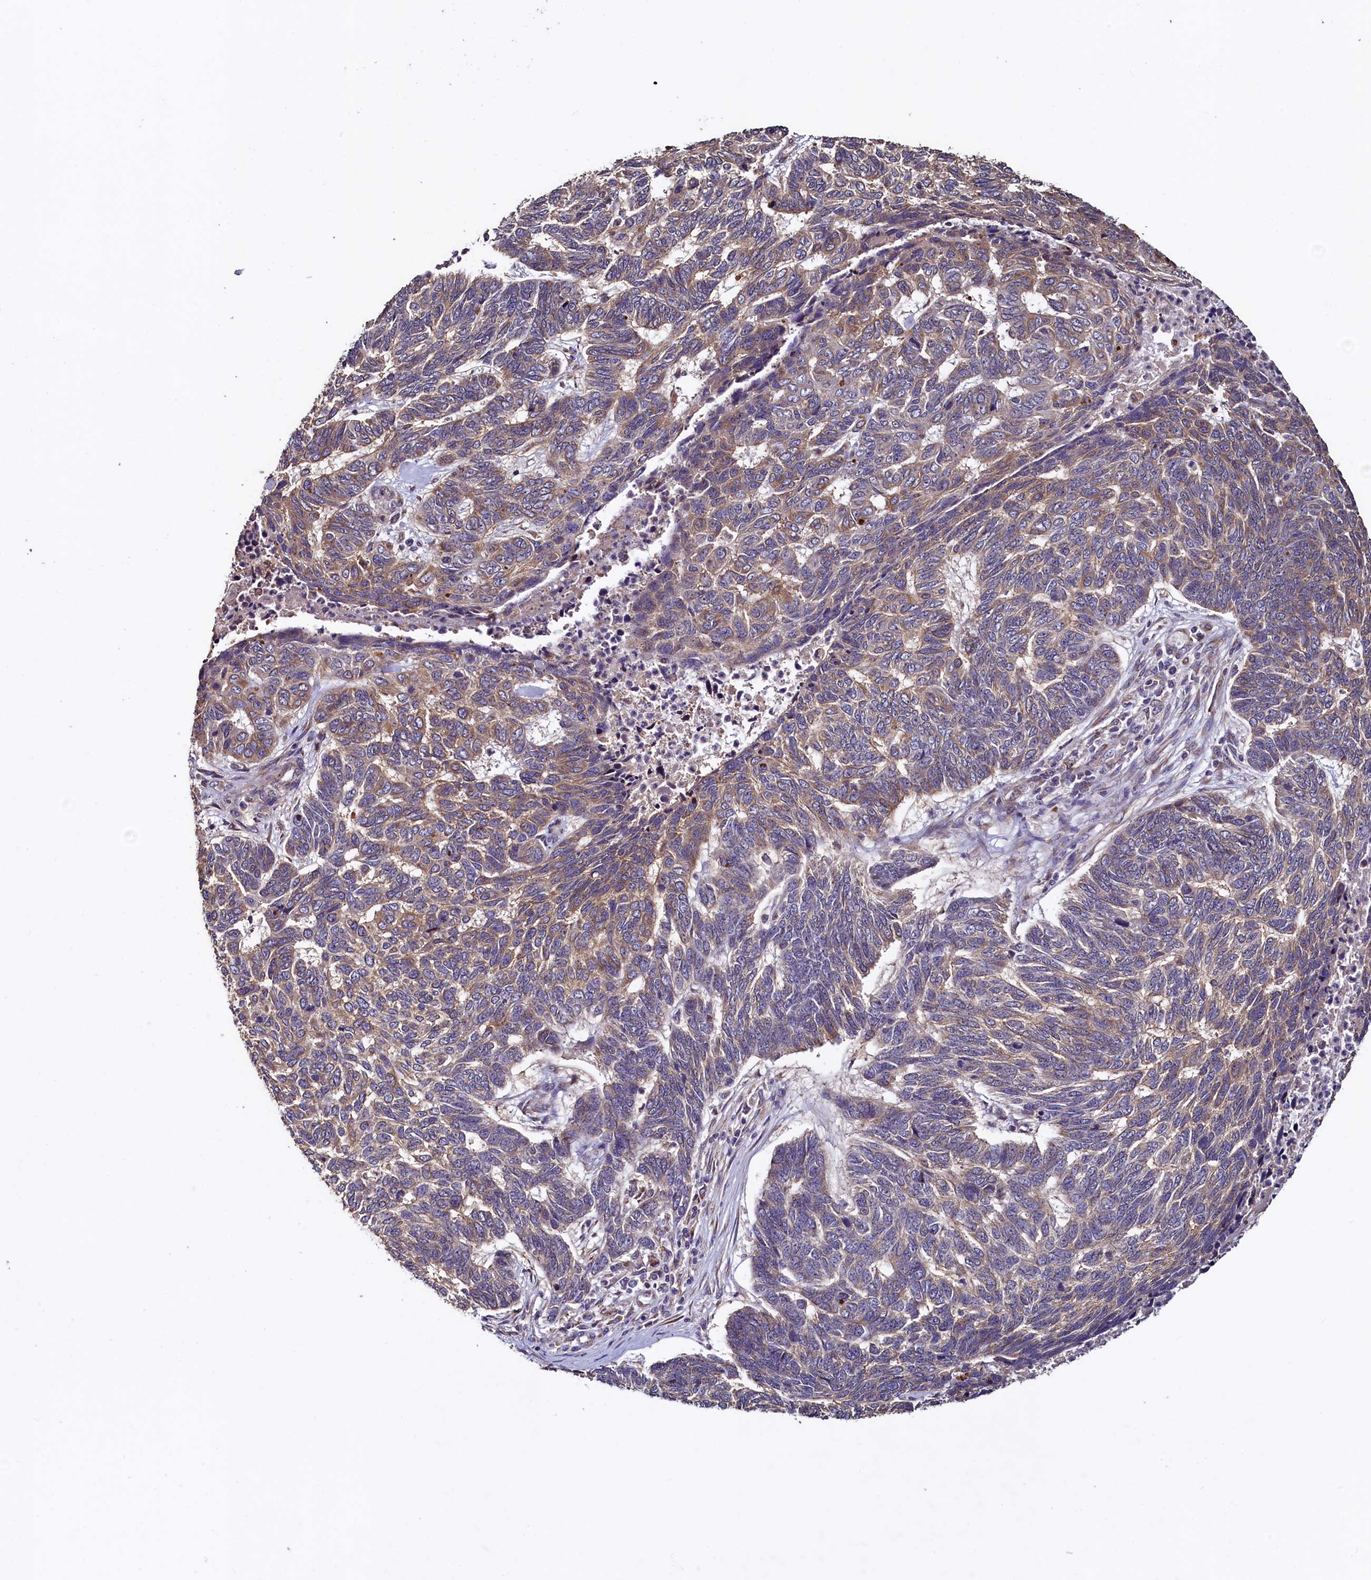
{"staining": {"intensity": "moderate", "quantity": "<25%", "location": "cytoplasmic/membranous"}, "tissue": "skin cancer", "cell_type": "Tumor cells", "image_type": "cancer", "snomed": [{"axis": "morphology", "description": "Basal cell carcinoma"}, {"axis": "topography", "description": "Skin"}], "caption": "Skin basal cell carcinoma was stained to show a protein in brown. There is low levels of moderate cytoplasmic/membranous staining in approximately <25% of tumor cells.", "gene": "RBFA", "patient": {"sex": "female", "age": 65}}